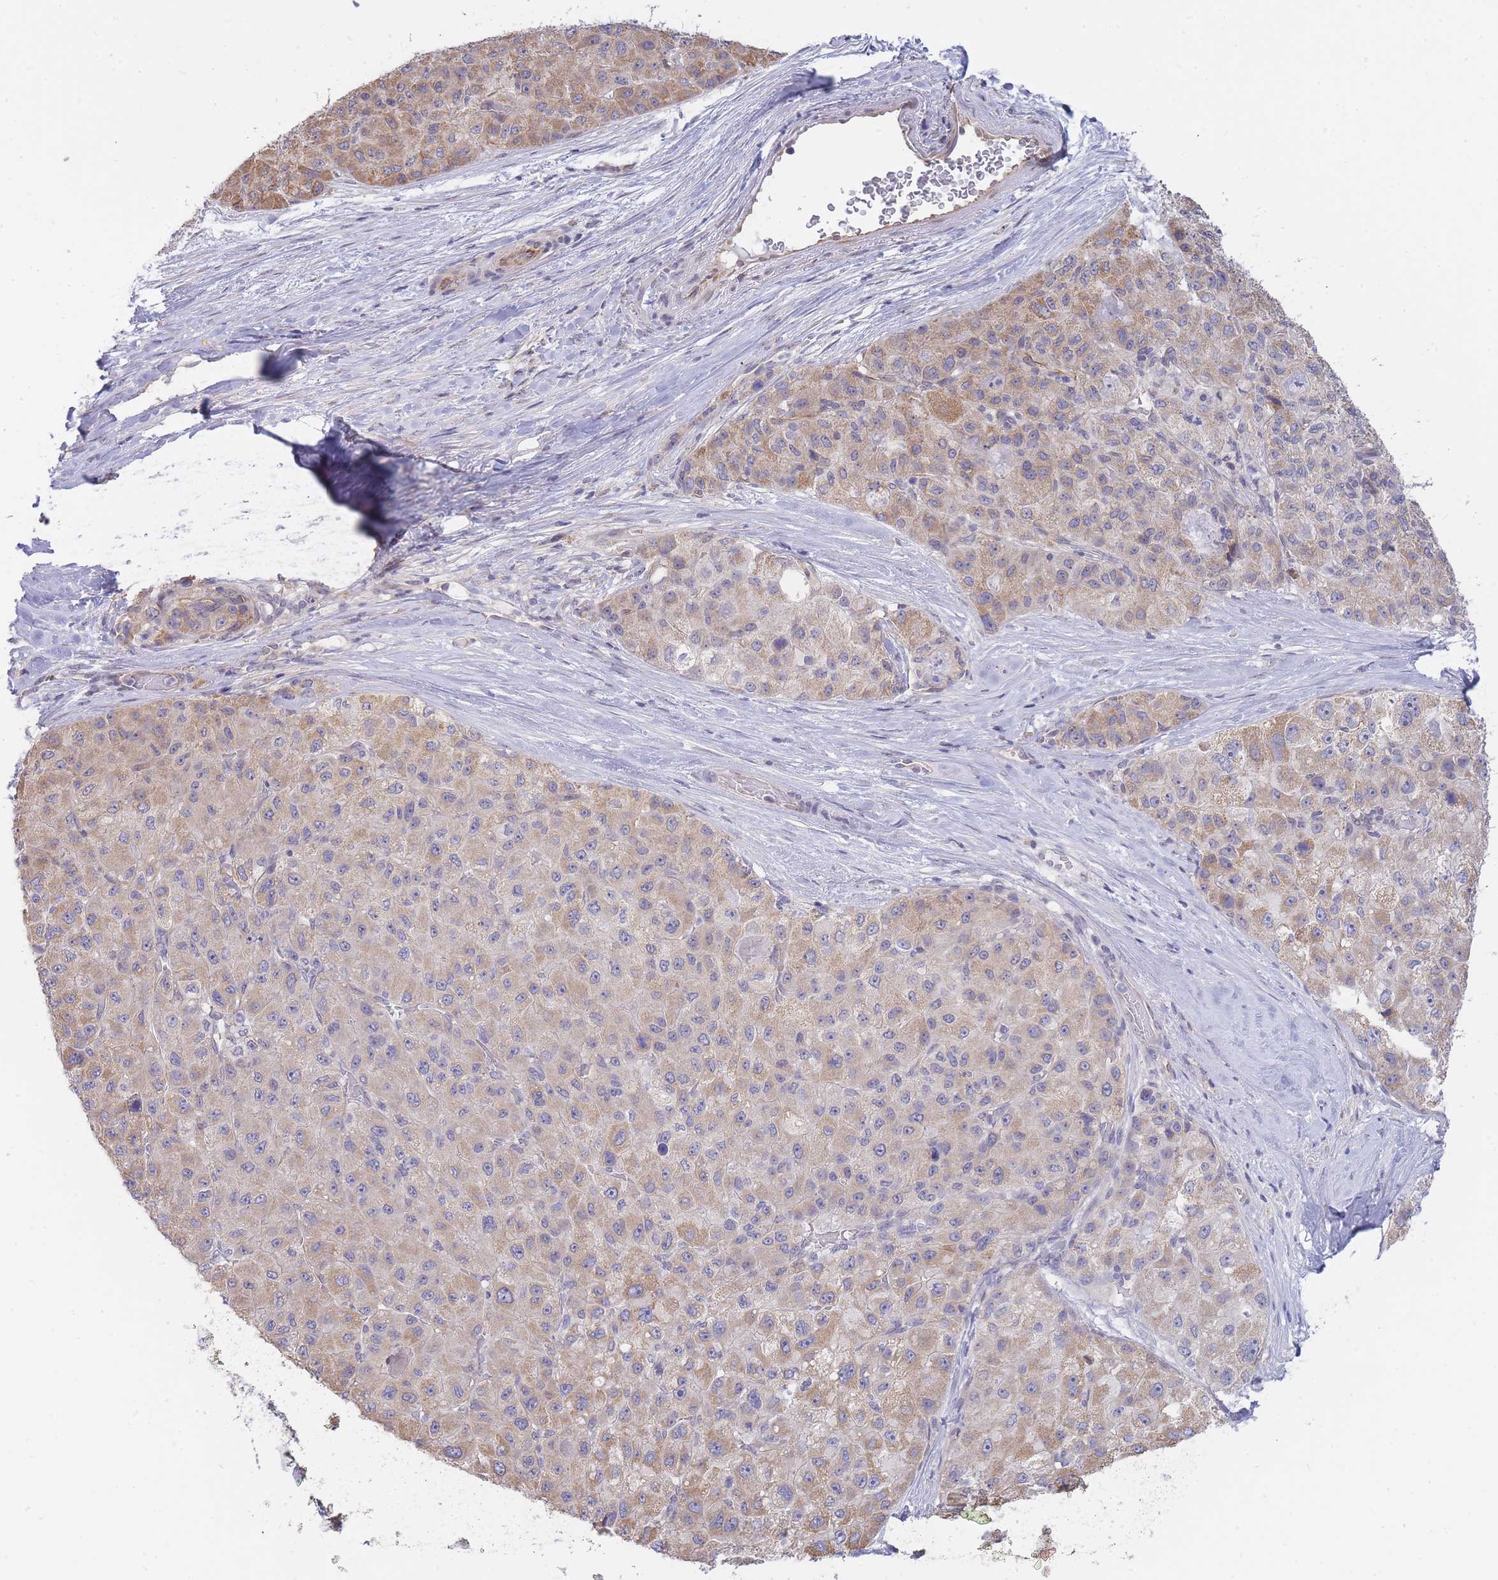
{"staining": {"intensity": "moderate", "quantity": "25%-75%", "location": "cytoplasmic/membranous"}, "tissue": "liver cancer", "cell_type": "Tumor cells", "image_type": "cancer", "snomed": [{"axis": "morphology", "description": "Carcinoma, Hepatocellular, NOS"}, {"axis": "topography", "description": "Liver"}], "caption": "Immunohistochemical staining of human liver cancer reveals medium levels of moderate cytoplasmic/membranous protein expression in approximately 25%-75% of tumor cells.", "gene": "C19orf25", "patient": {"sex": "male", "age": 80}}